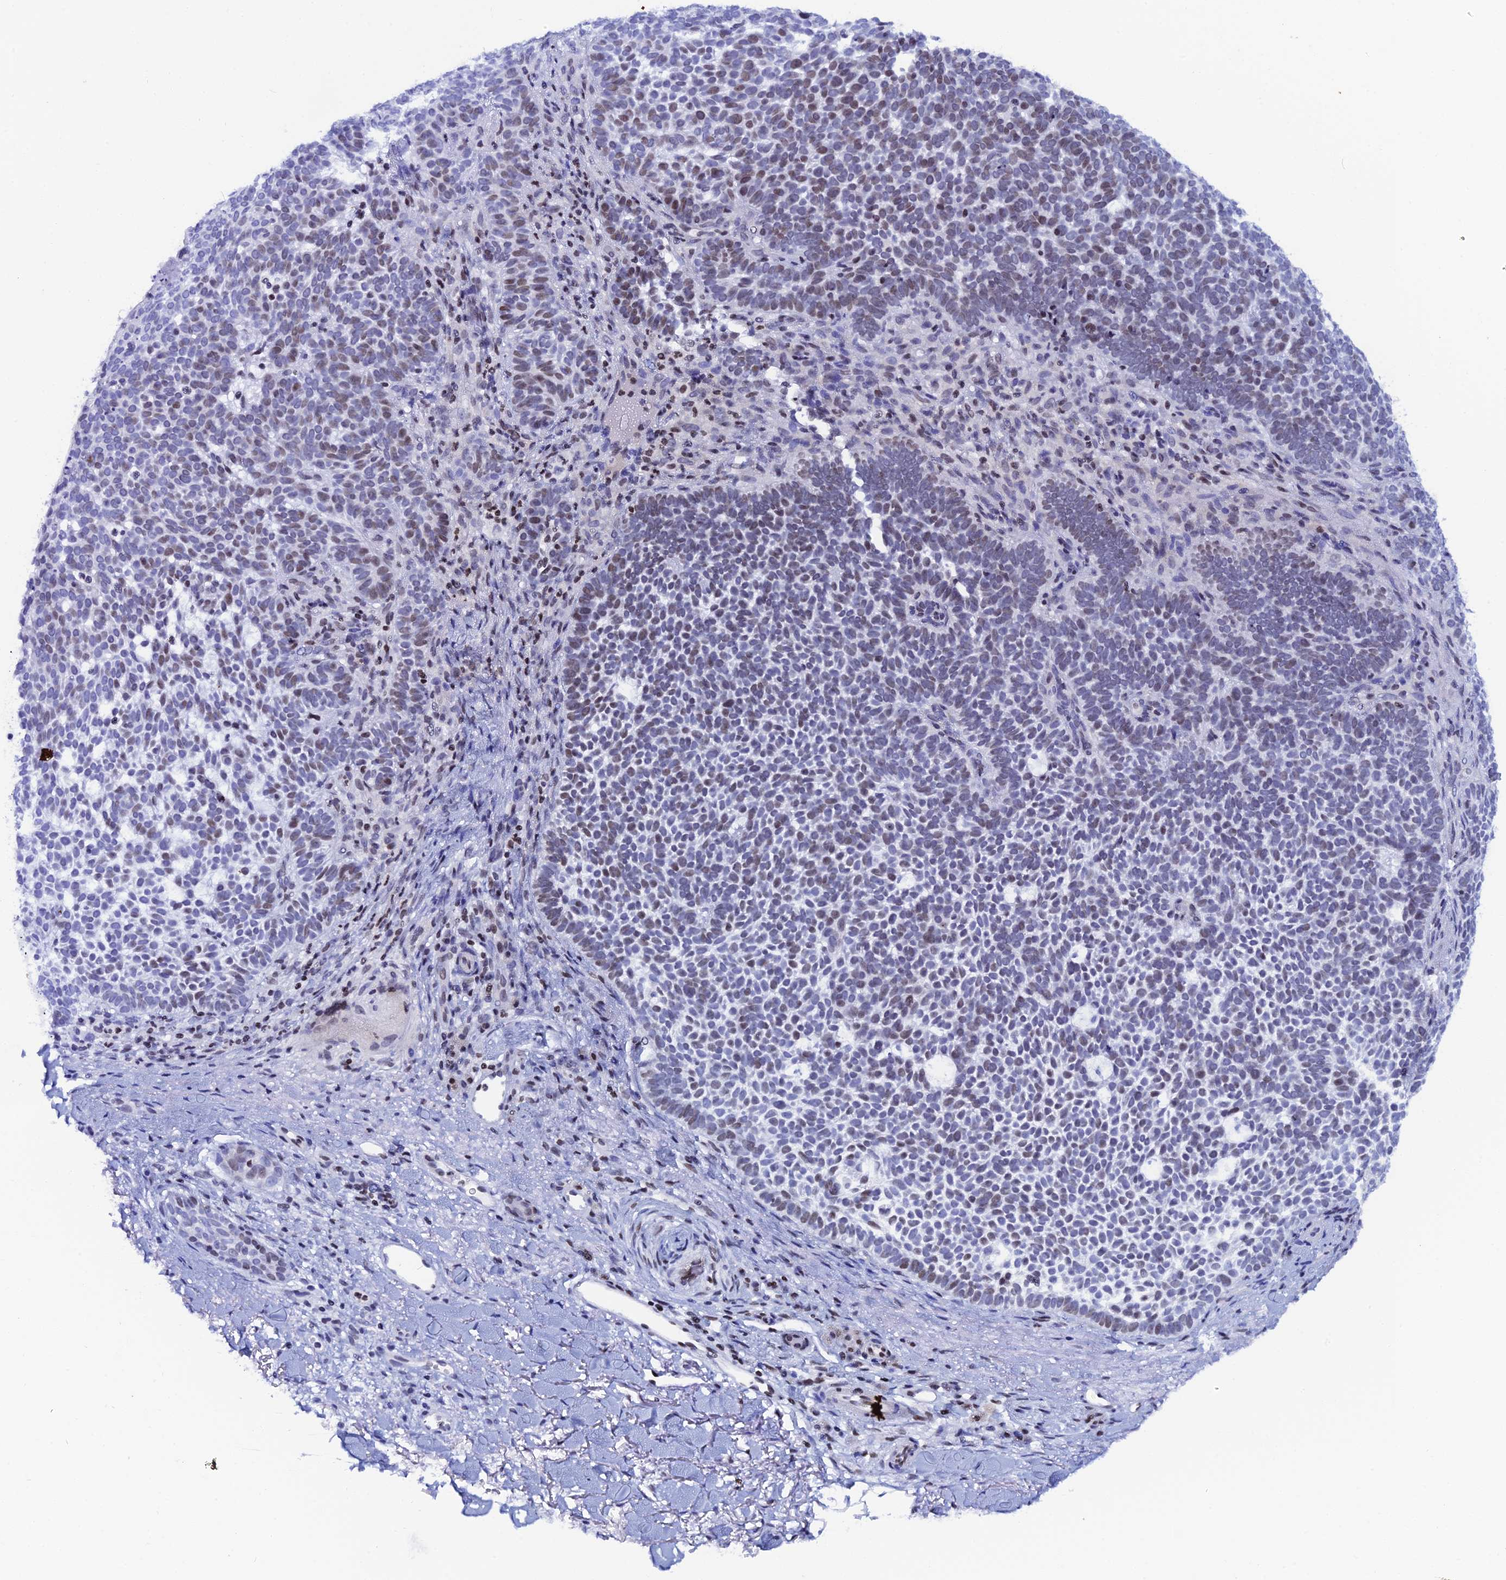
{"staining": {"intensity": "moderate", "quantity": "25%-75%", "location": "nuclear"}, "tissue": "skin cancer", "cell_type": "Tumor cells", "image_type": "cancer", "snomed": [{"axis": "morphology", "description": "Basal cell carcinoma"}, {"axis": "topography", "description": "Skin"}], "caption": "Immunohistochemistry (IHC) (DAB) staining of human basal cell carcinoma (skin) reveals moderate nuclear protein staining in about 25%-75% of tumor cells.", "gene": "MYNN", "patient": {"sex": "female", "age": 77}}